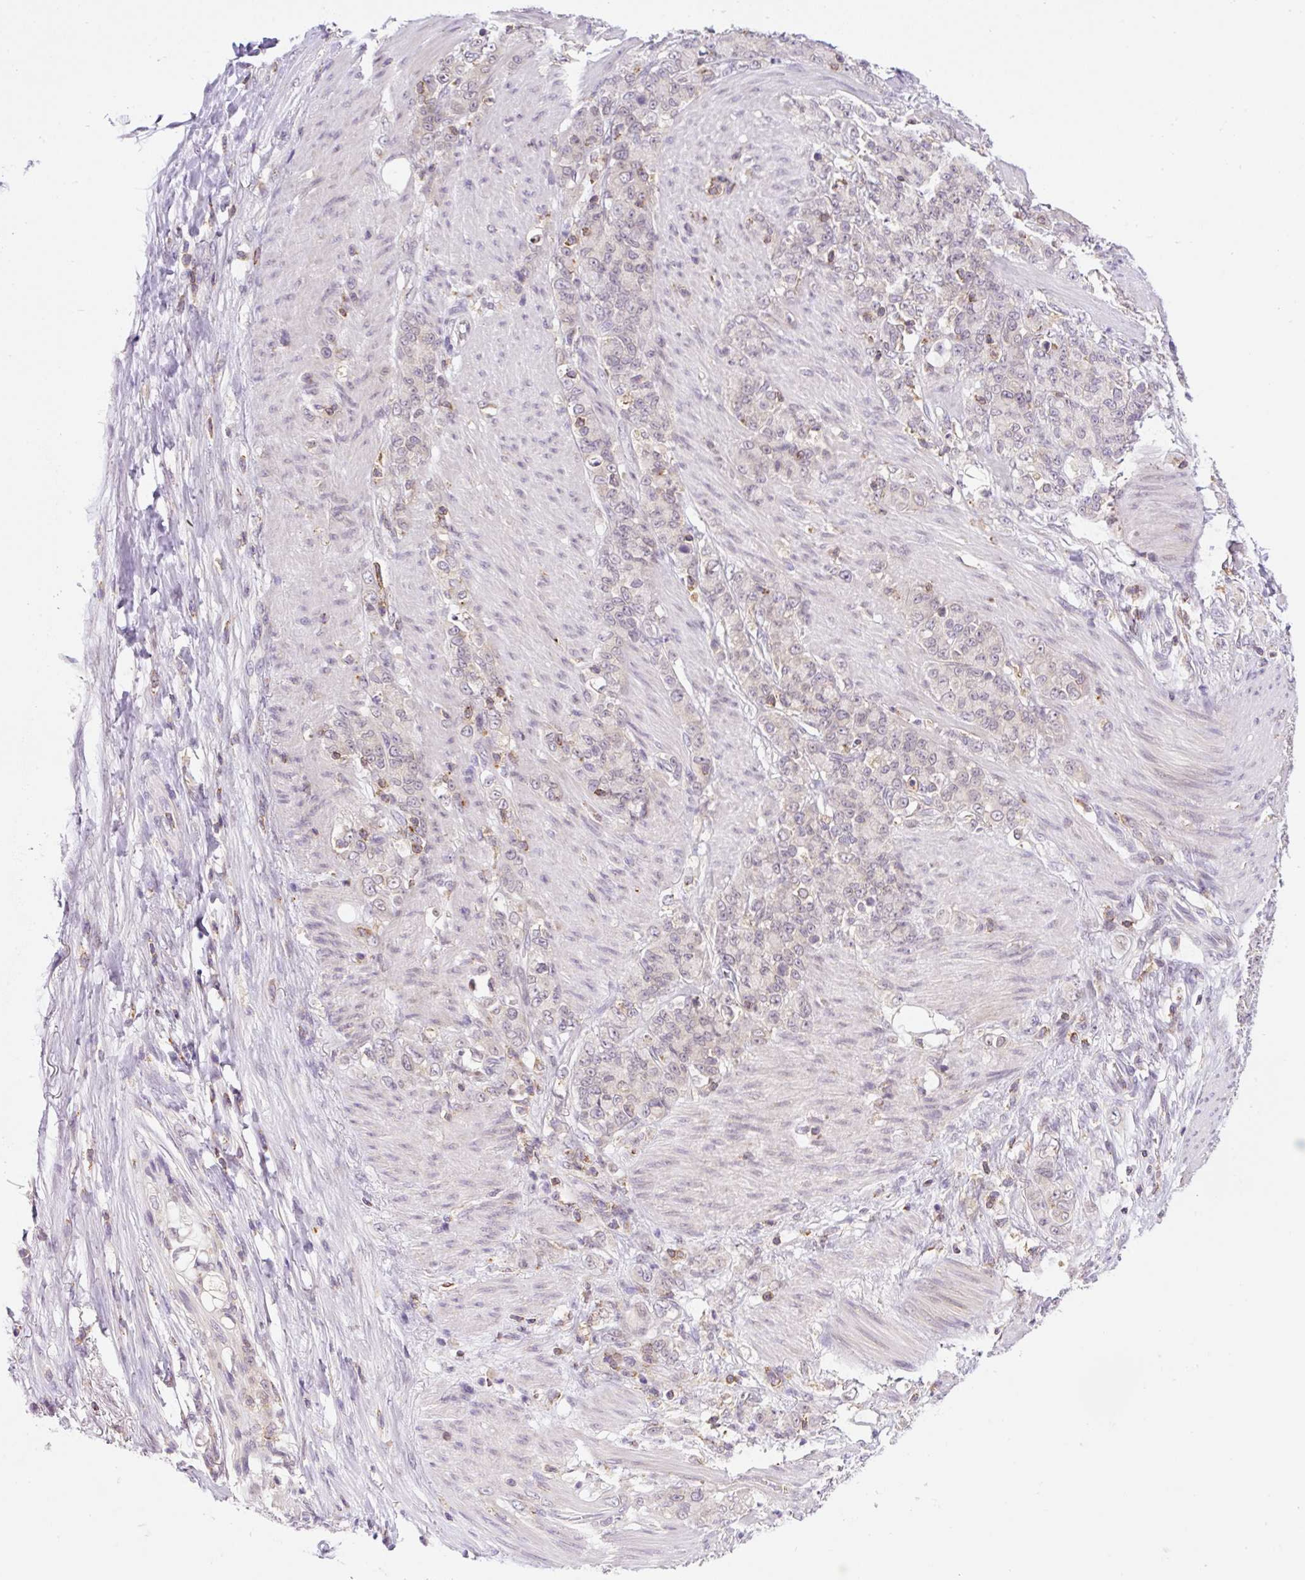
{"staining": {"intensity": "negative", "quantity": "none", "location": "none"}, "tissue": "stomach cancer", "cell_type": "Tumor cells", "image_type": "cancer", "snomed": [{"axis": "morphology", "description": "Adenocarcinoma, NOS"}, {"axis": "topography", "description": "Stomach"}], "caption": "An immunohistochemistry (IHC) micrograph of stomach cancer is shown. There is no staining in tumor cells of stomach cancer.", "gene": "CARD11", "patient": {"sex": "female", "age": 79}}